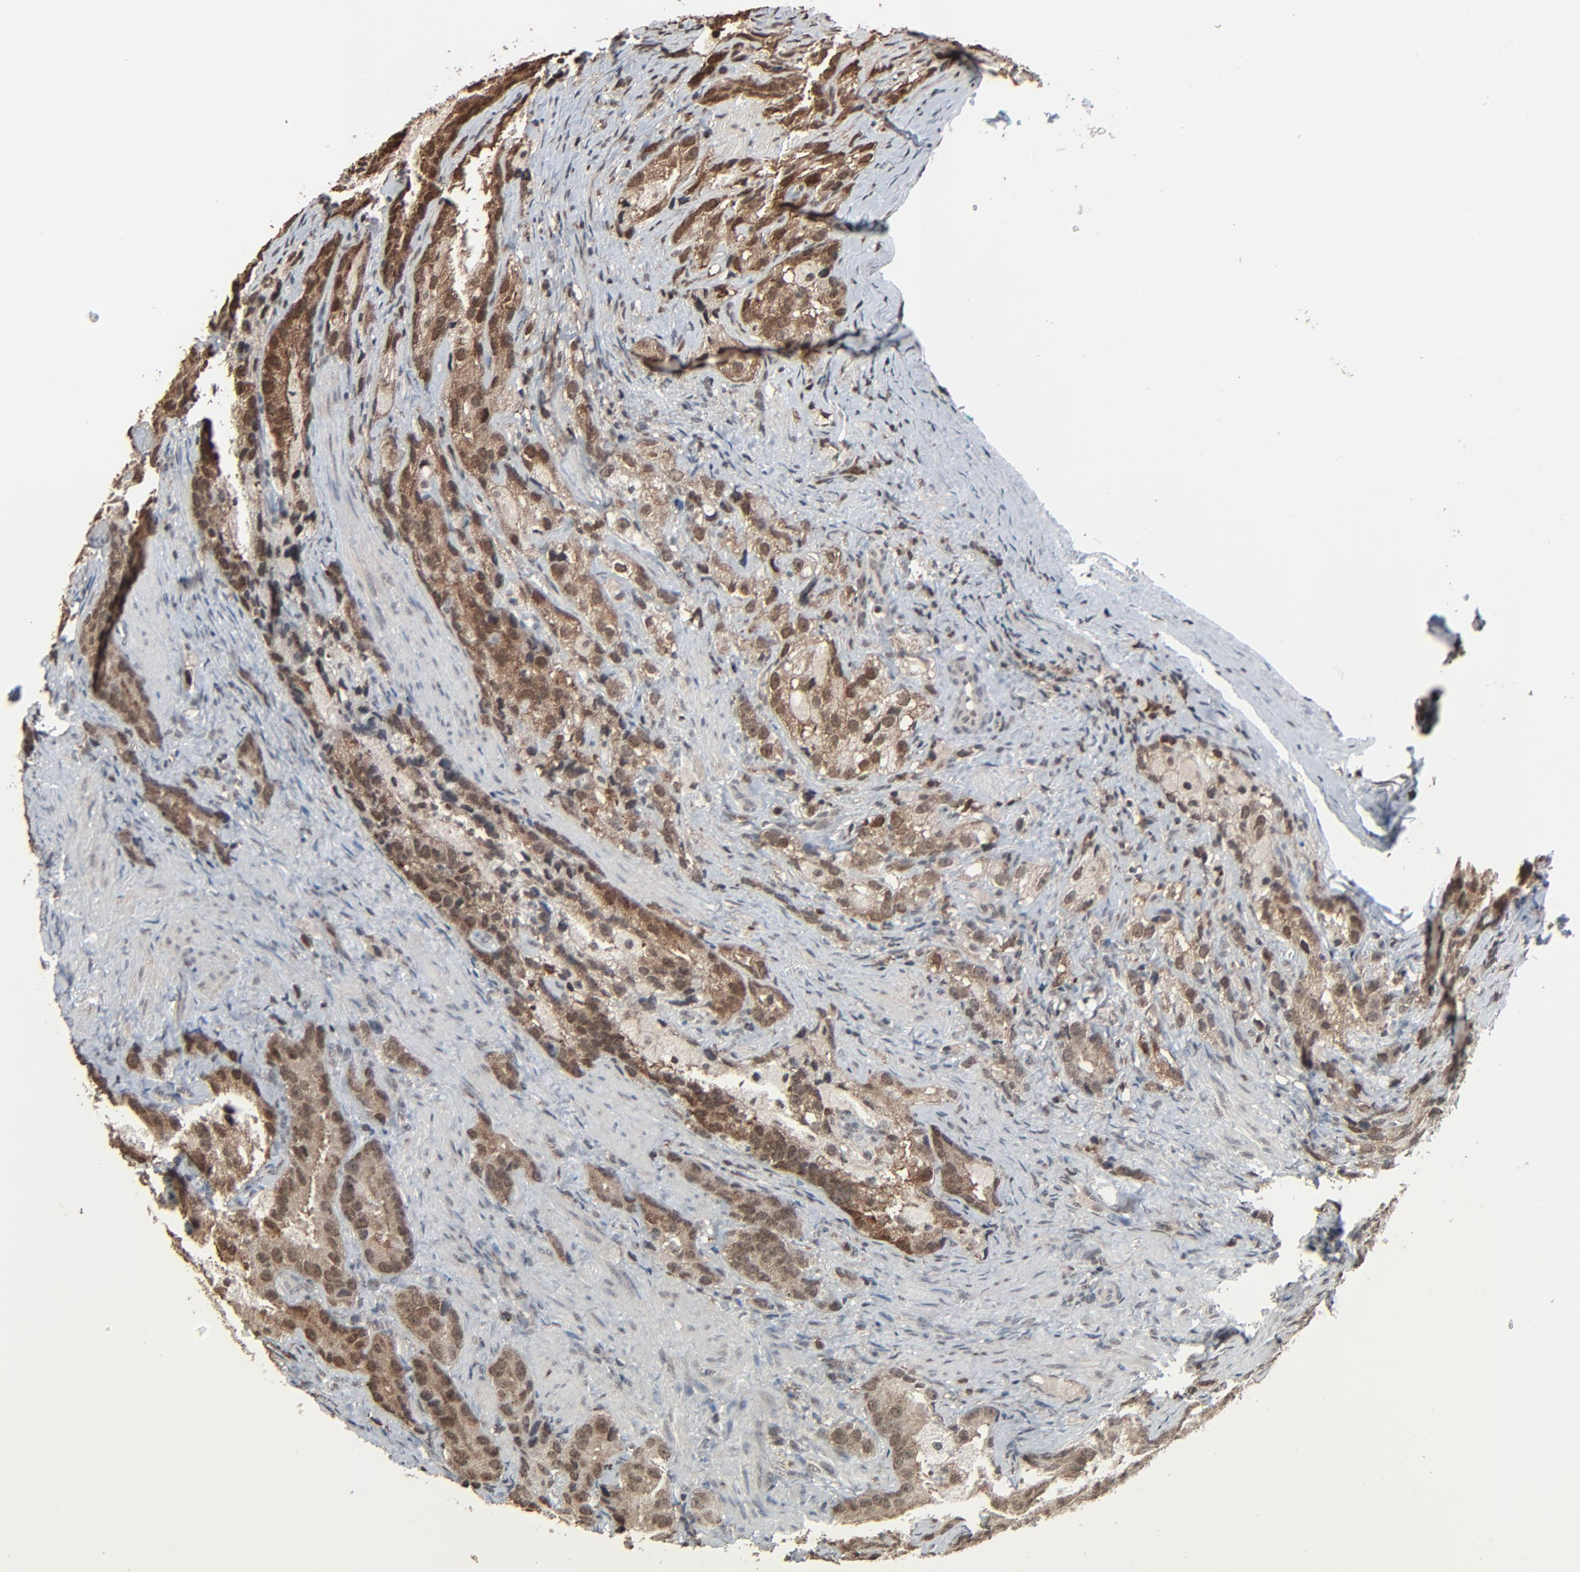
{"staining": {"intensity": "moderate", "quantity": ">75%", "location": "cytoplasmic/membranous,nuclear"}, "tissue": "prostate cancer", "cell_type": "Tumor cells", "image_type": "cancer", "snomed": [{"axis": "morphology", "description": "Adenocarcinoma, High grade"}, {"axis": "topography", "description": "Prostate"}], "caption": "Prostate cancer (high-grade adenocarcinoma) stained with immunohistochemistry (IHC) displays moderate cytoplasmic/membranous and nuclear staining in approximately >75% of tumor cells.", "gene": "RPS6KA3", "patient": {"sex": "male", "age": 63}}